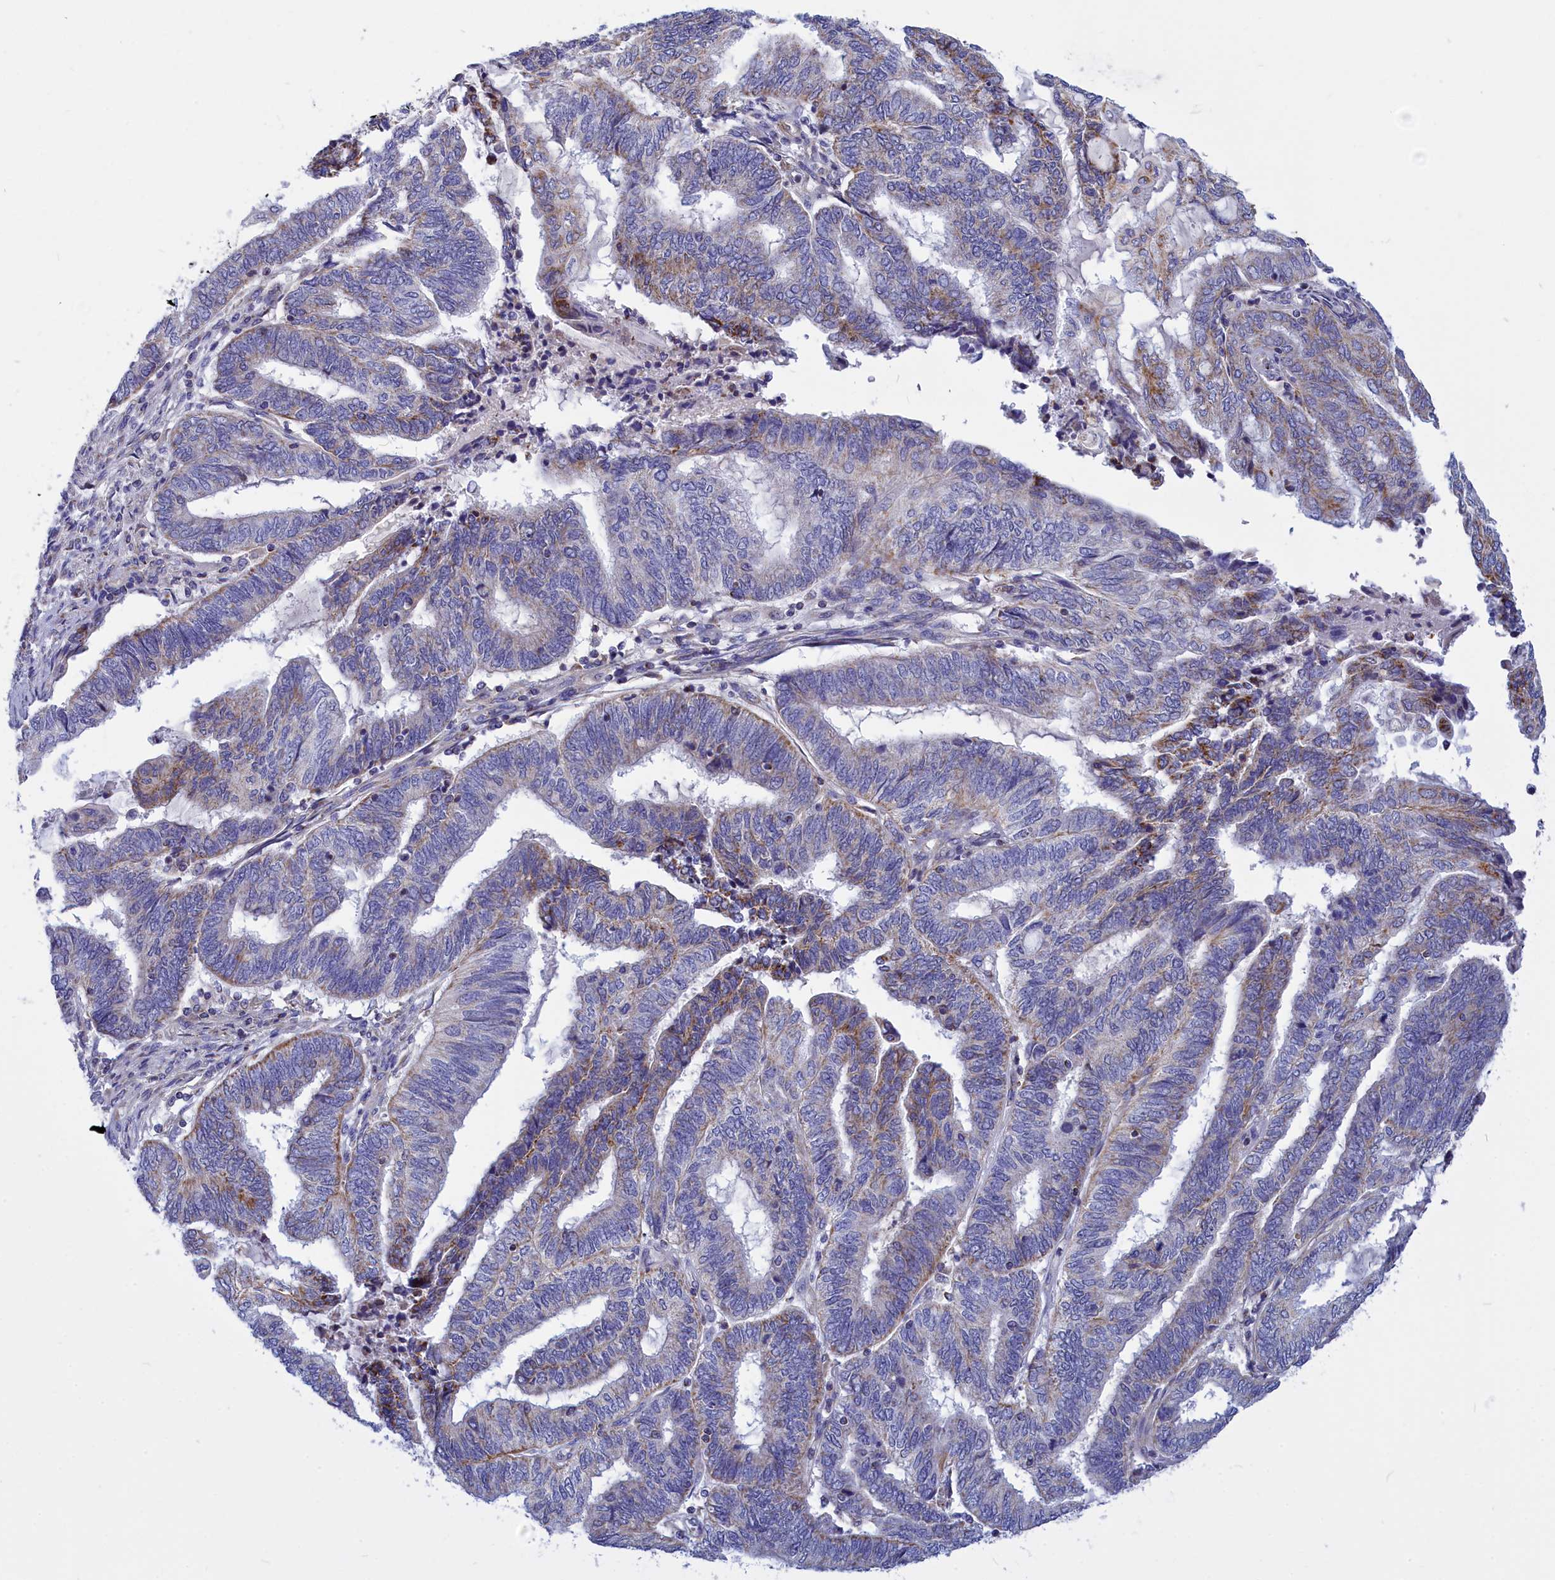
{"staining": {"intensity": "moderate", "quantity": "<25%", "location": "cytoplasmic/membranous"}, "tissue": "endometrial cancer", "cell_type": "Tumor cells", "image_type": "cancer", "snomed": [{"axis": "morphology", "description": "Adenocarcinoma, NOS"}, {"axis": "topography", "description": "Uterus"}, {"axis": "topography", "description": "Endometrium"}], "caption": "High-magnification brightfield microscopy of endometrial adenocarcinoma stained with DAB (brown) and counterstained with hematoxylin (blue). tumor cells exhibit moderate cytoplasmic/membranous positivity is seen in about<25% of cells.", "gene": "CCRL2", "patient": {"sex": "female", "age": 70}}